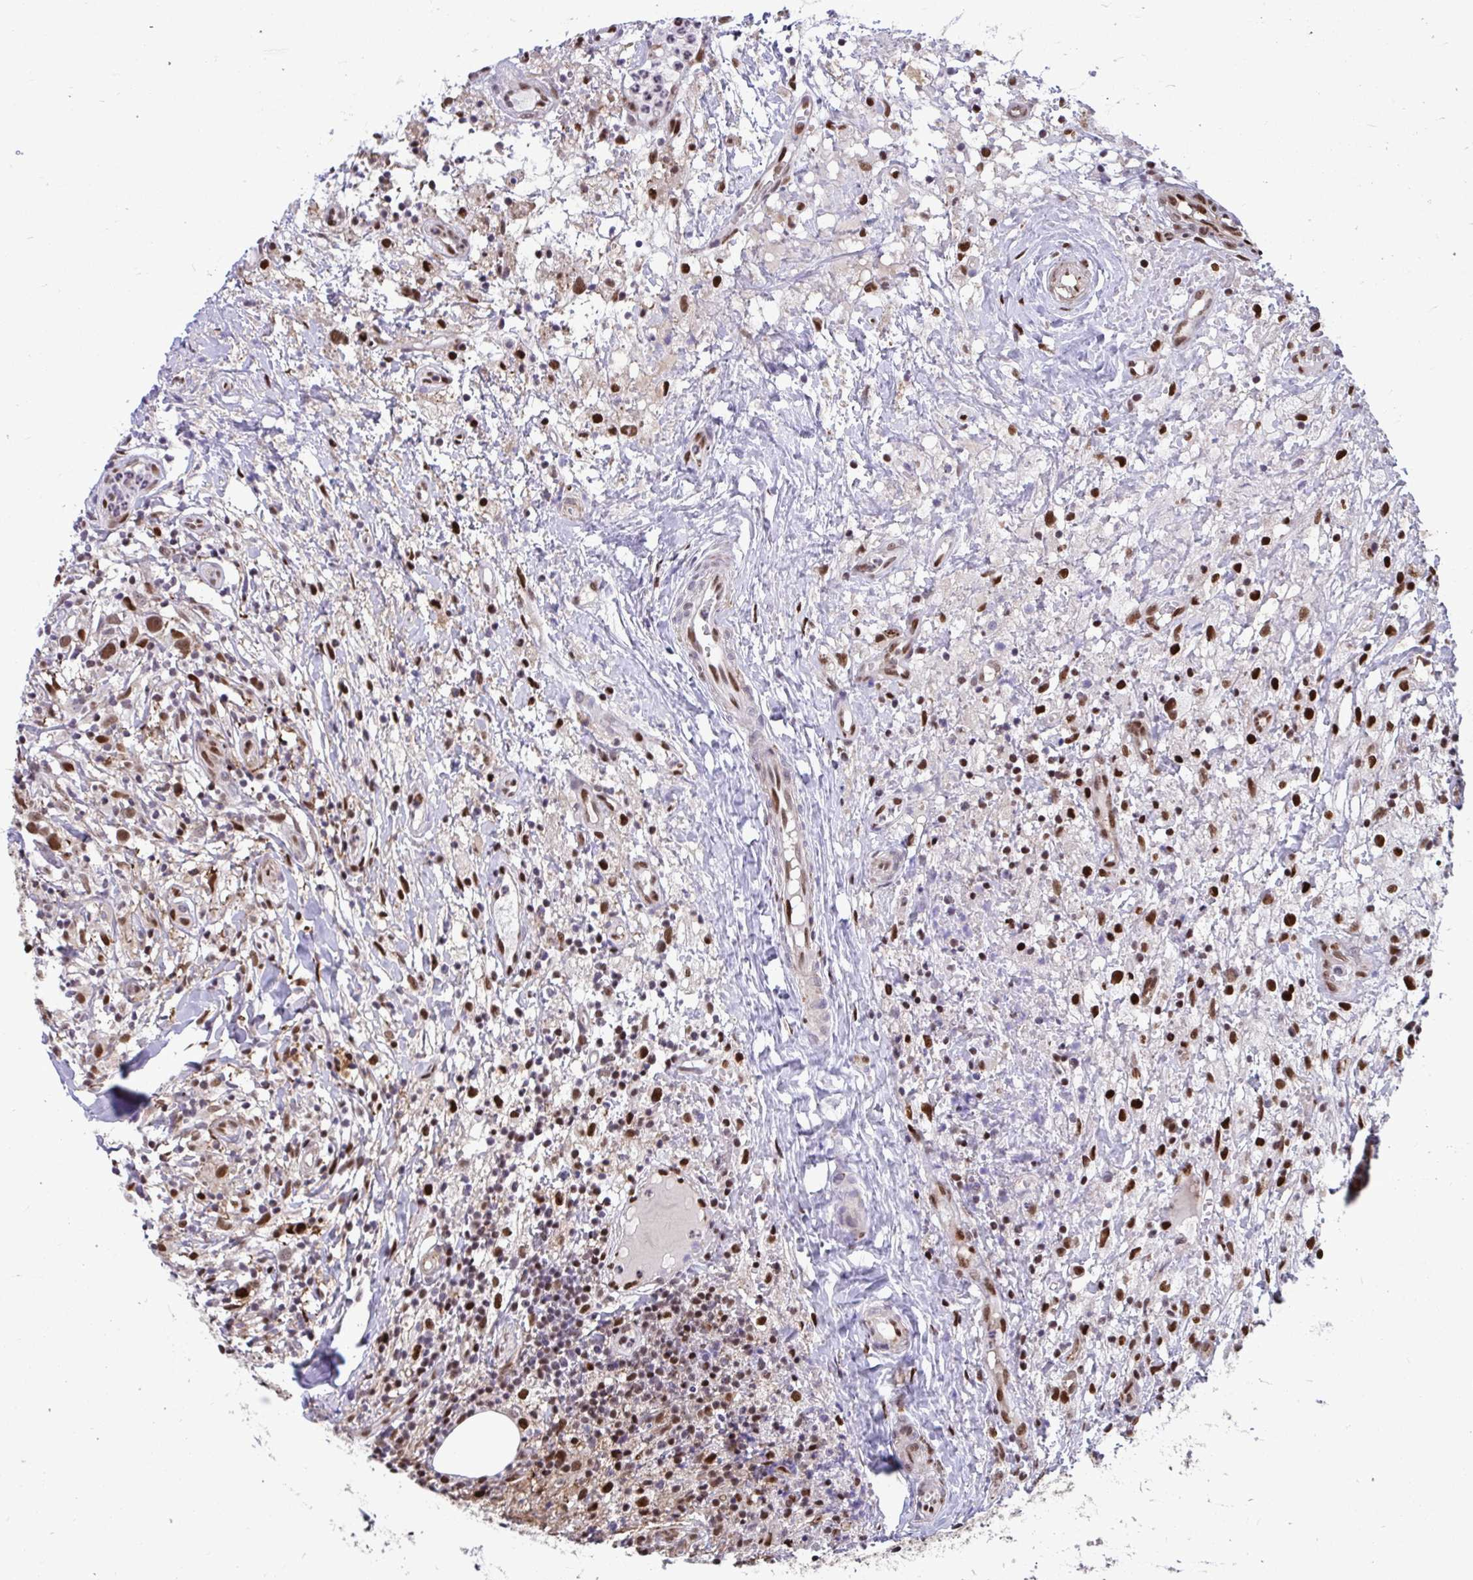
{"staining": {"intensity": "strong", "quantity": ">75%", "location": "nuclear"}, "tissue": "lymphoma", "cell_type": "Tumor cells", "image_type": "cancer", "snomed": [{"axis": "morphology", "description": "Hodgkin's disease, NOS"}, {"axis": "topography", "description": "No Tissue"}], "caption": "Hodgkin's disease tissue shows strong nuclear positivity in about >75% of tumor cells, visualized by immunohistochemistry.", "gene": "SLC35C2", "patient": {"sex": "female", "age": 21}}